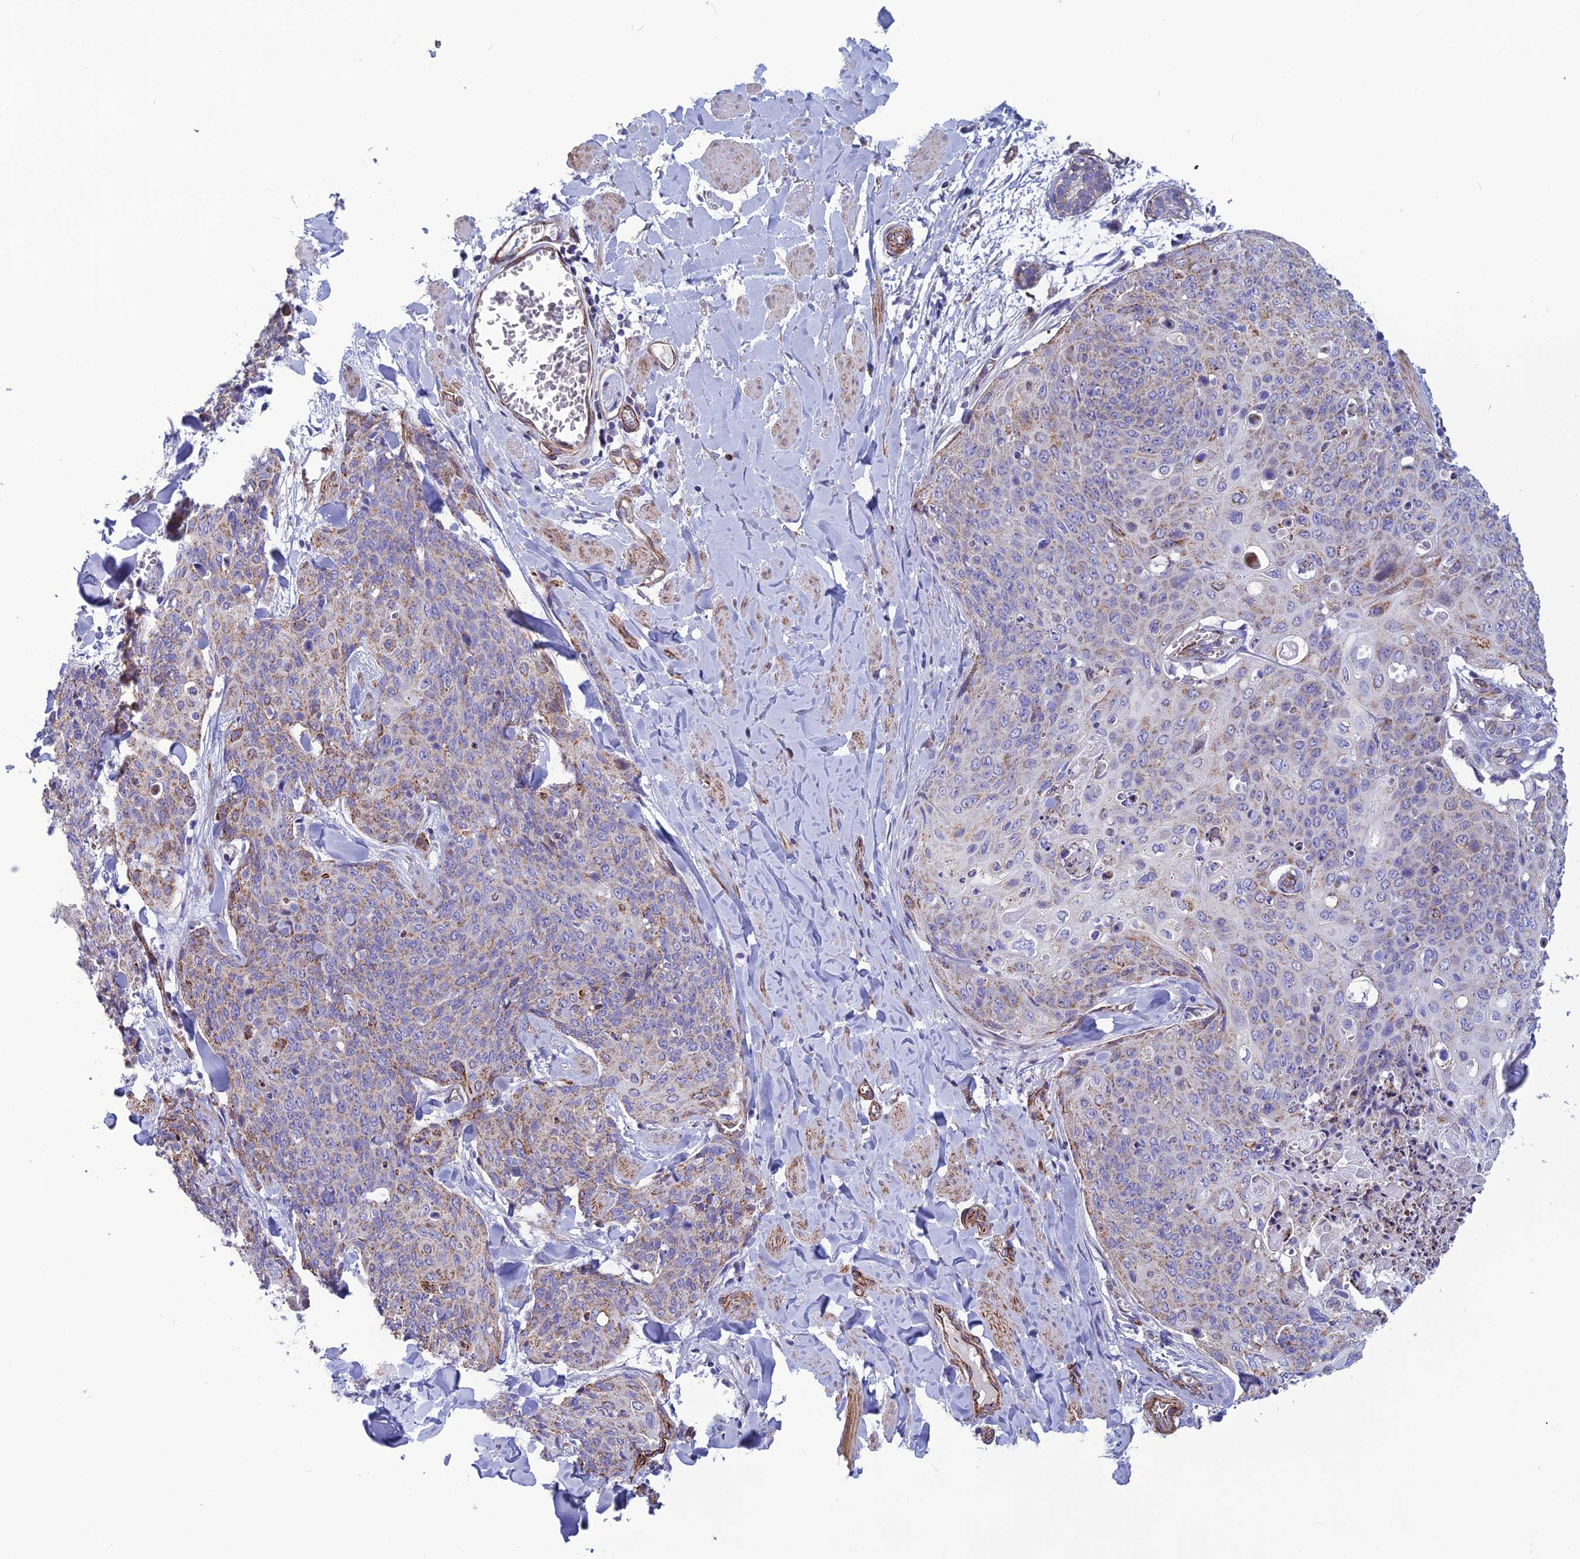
{"staining": {"intensity": "moderate", "quantity": "25%-75%", "location": "cytoplasmic/membranous"}, "tissue": "skin cancer", "cell_type": "Tumor cells", "image_type": "cancer", "snomed": [{"axis": "morphology", "description": "Squamous cell carcinoma, NOS"}, {"axis": "topography", "description": "Skin"}, {"axis": "topography", "description": "Vulva"}], "caption": "Immunohistochemical staining of human skin cancer (squamous cell carcinoma) demonstrates medium levels of moderate cytoplasmic/membranous positivity in about 25%-75% of tumor cells. (Stains: DAB in brown, nuclei in blue, Microscopy: brightfield microscopy at high magnification).", "gene": "POMGNT1", "patient": {"sex": "female", "age": 85}}